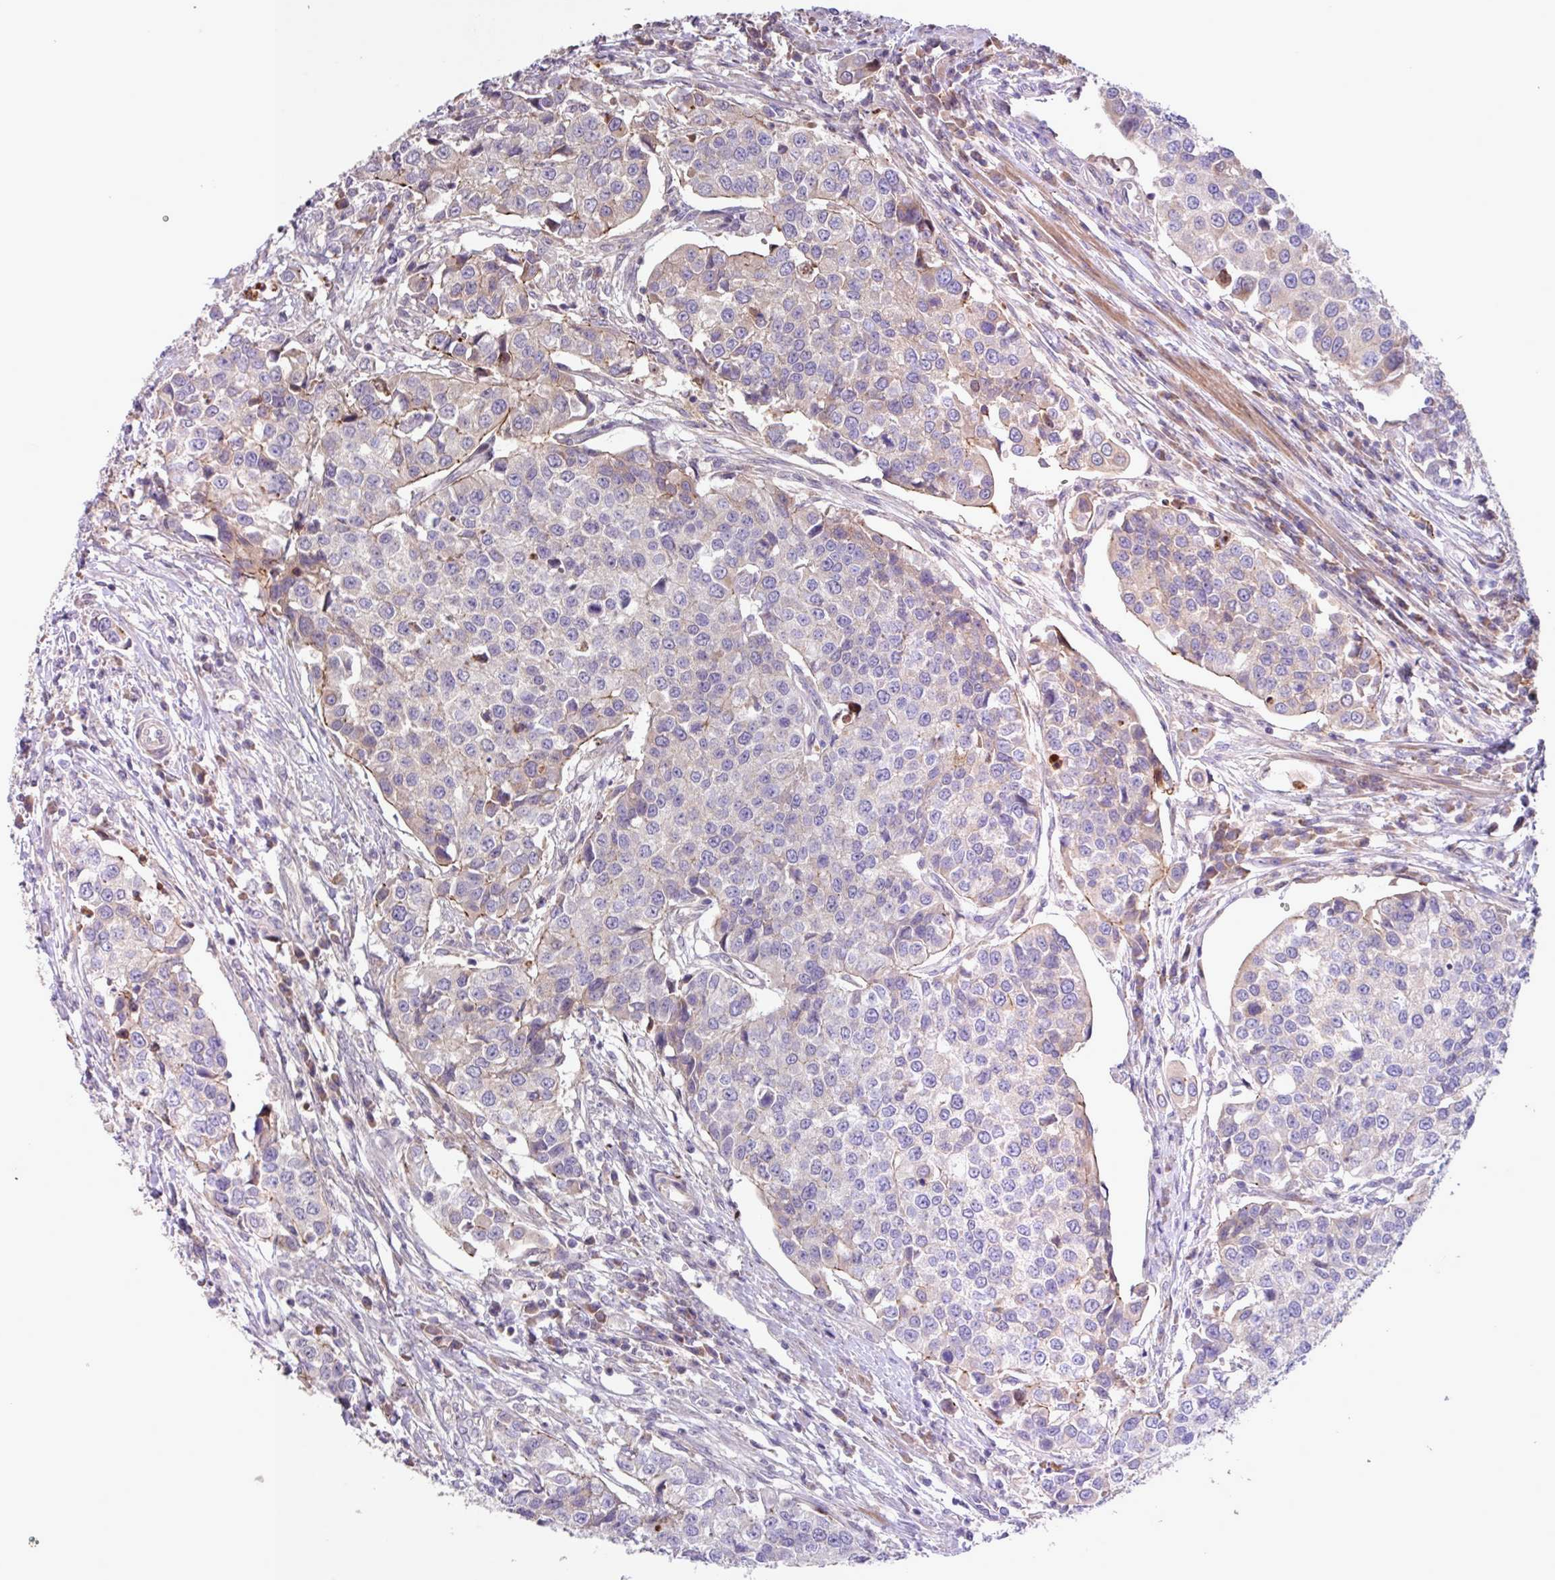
{"staining": {"intensity": "negative", "quantity": "none", "location": "none"}, "tissue": "urothelial cancer", "cell_type": "Tumor cells", "image_type": "cancer", "snomed": [{"axis": "morphology", "description": "Urothelial carcinoma, Low grade"}, {"axis": "topography", "description": "Urinary bladder"}], "caption": "This is a photomicrograph of immunohistochemistry (IHC) staining of urothelial cancer, which shows no positivity in tumor cells. (Brightfield microscopy of DAB (3,3'-diaminobenzidine) immunohistochemistry (IHC) at high magnification).", "gene": "IQCJ", "patient": {"sex": "female", "age": 78}}